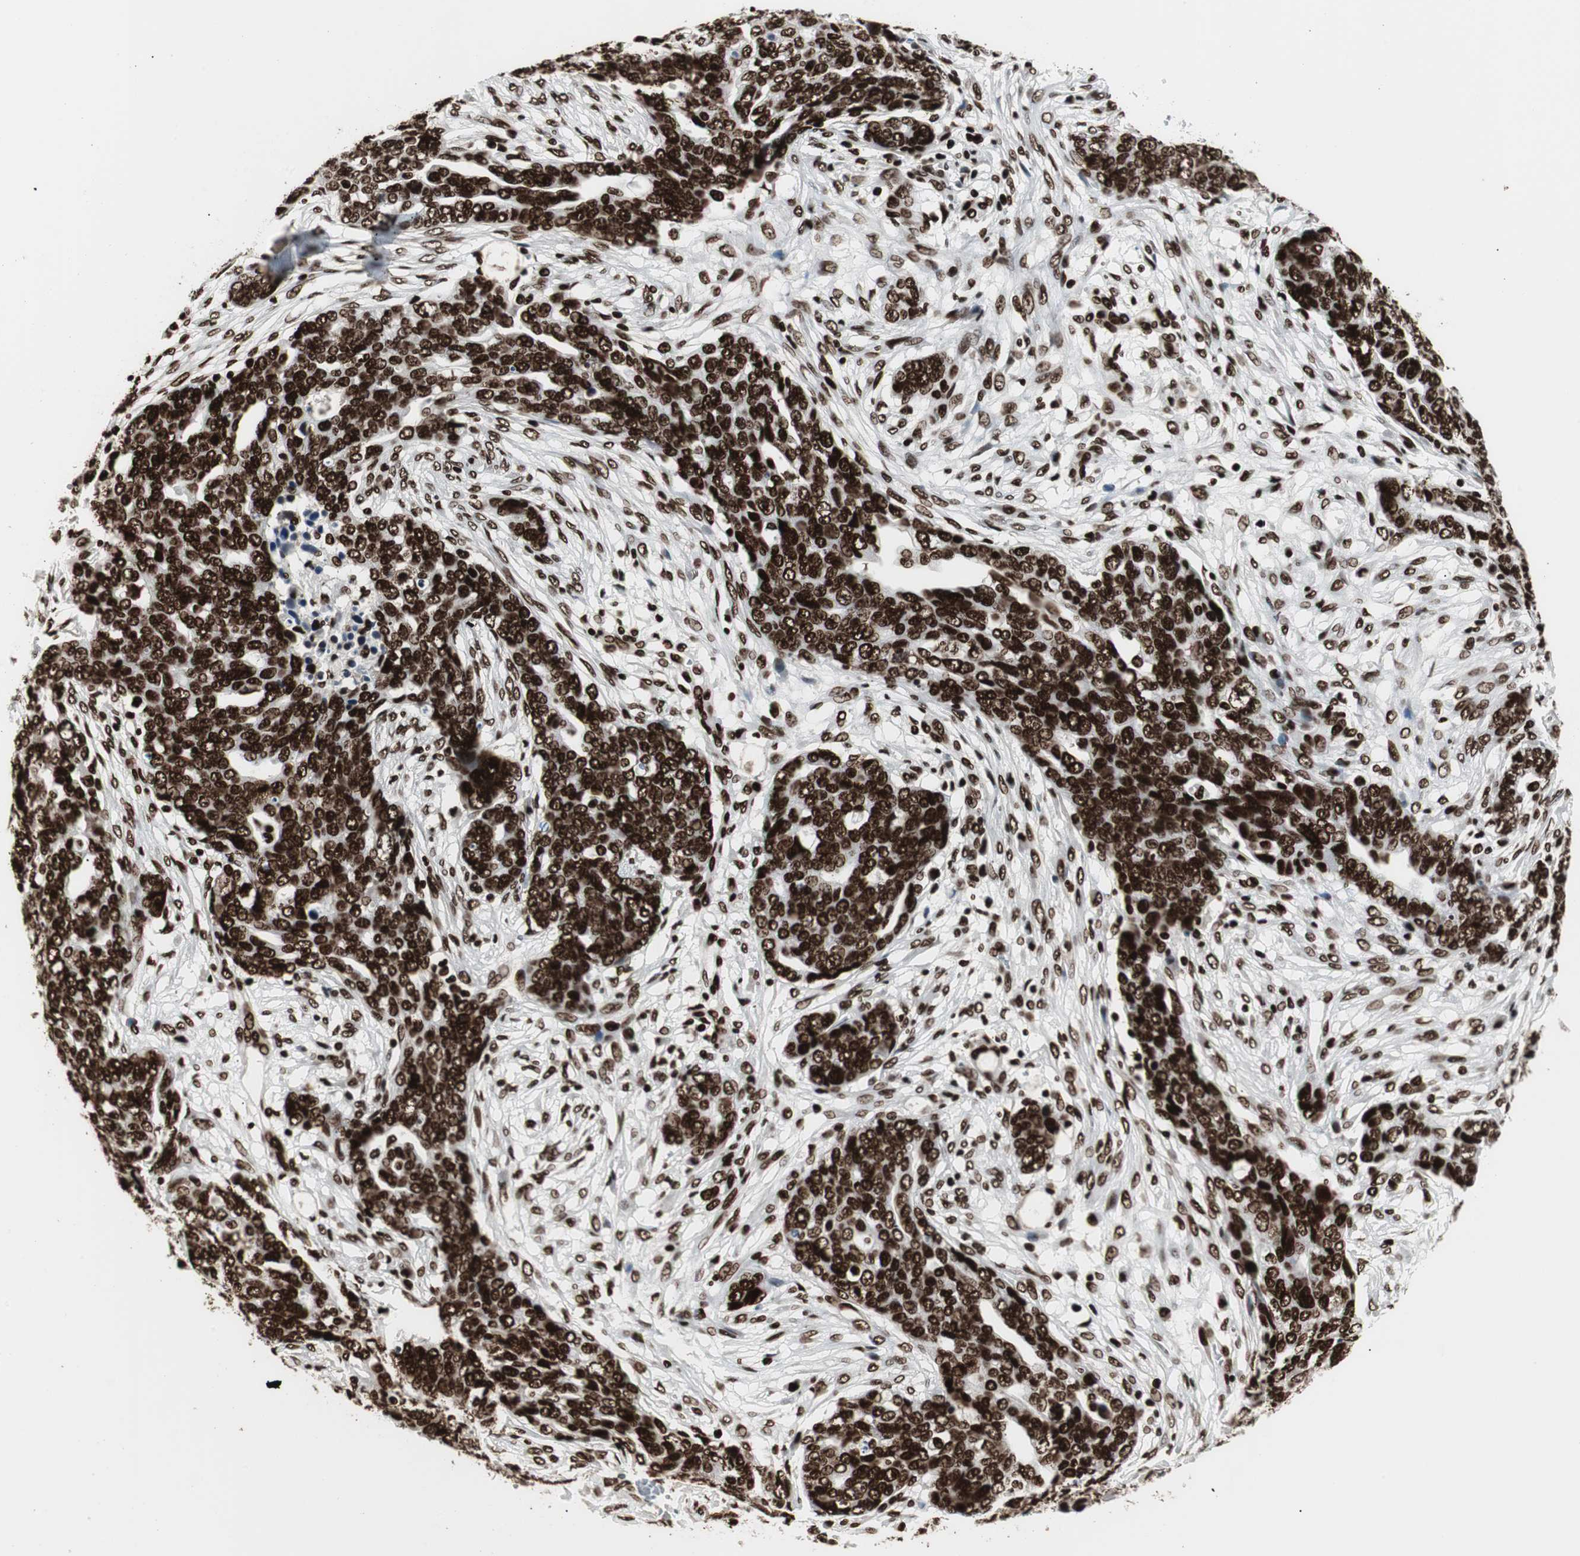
{"staining": {"intensity": "strong", "quantity": ">75%", "location": "nuclear"}, "tissue": "ovarian cancer", "cell_type": "Tumor cells", "image_type": "cancer", "snomed": [{"axis": "morphology", "description": "Normal tissue, NOS"}, {"axis": "morphology", "description": "Cystadenocarcinoma, serous, NOS"}, {"axis": "topography", "description": "Fallopian tube"}, {"axis": "topography", "description": "Ovary"}], "caption": "Brown immunohistochemical staining in human serous cystadenocarcinoma (ovarian) displays strong nuclear expression in about >75% of tumor cells. The protein of interest is stained brown, and the nuclei are stained in blue (DAB IHC with brightfield microscopy, high magnification).", "gene": "MTA2", "patient": {"sex": "female", "age": 56}}